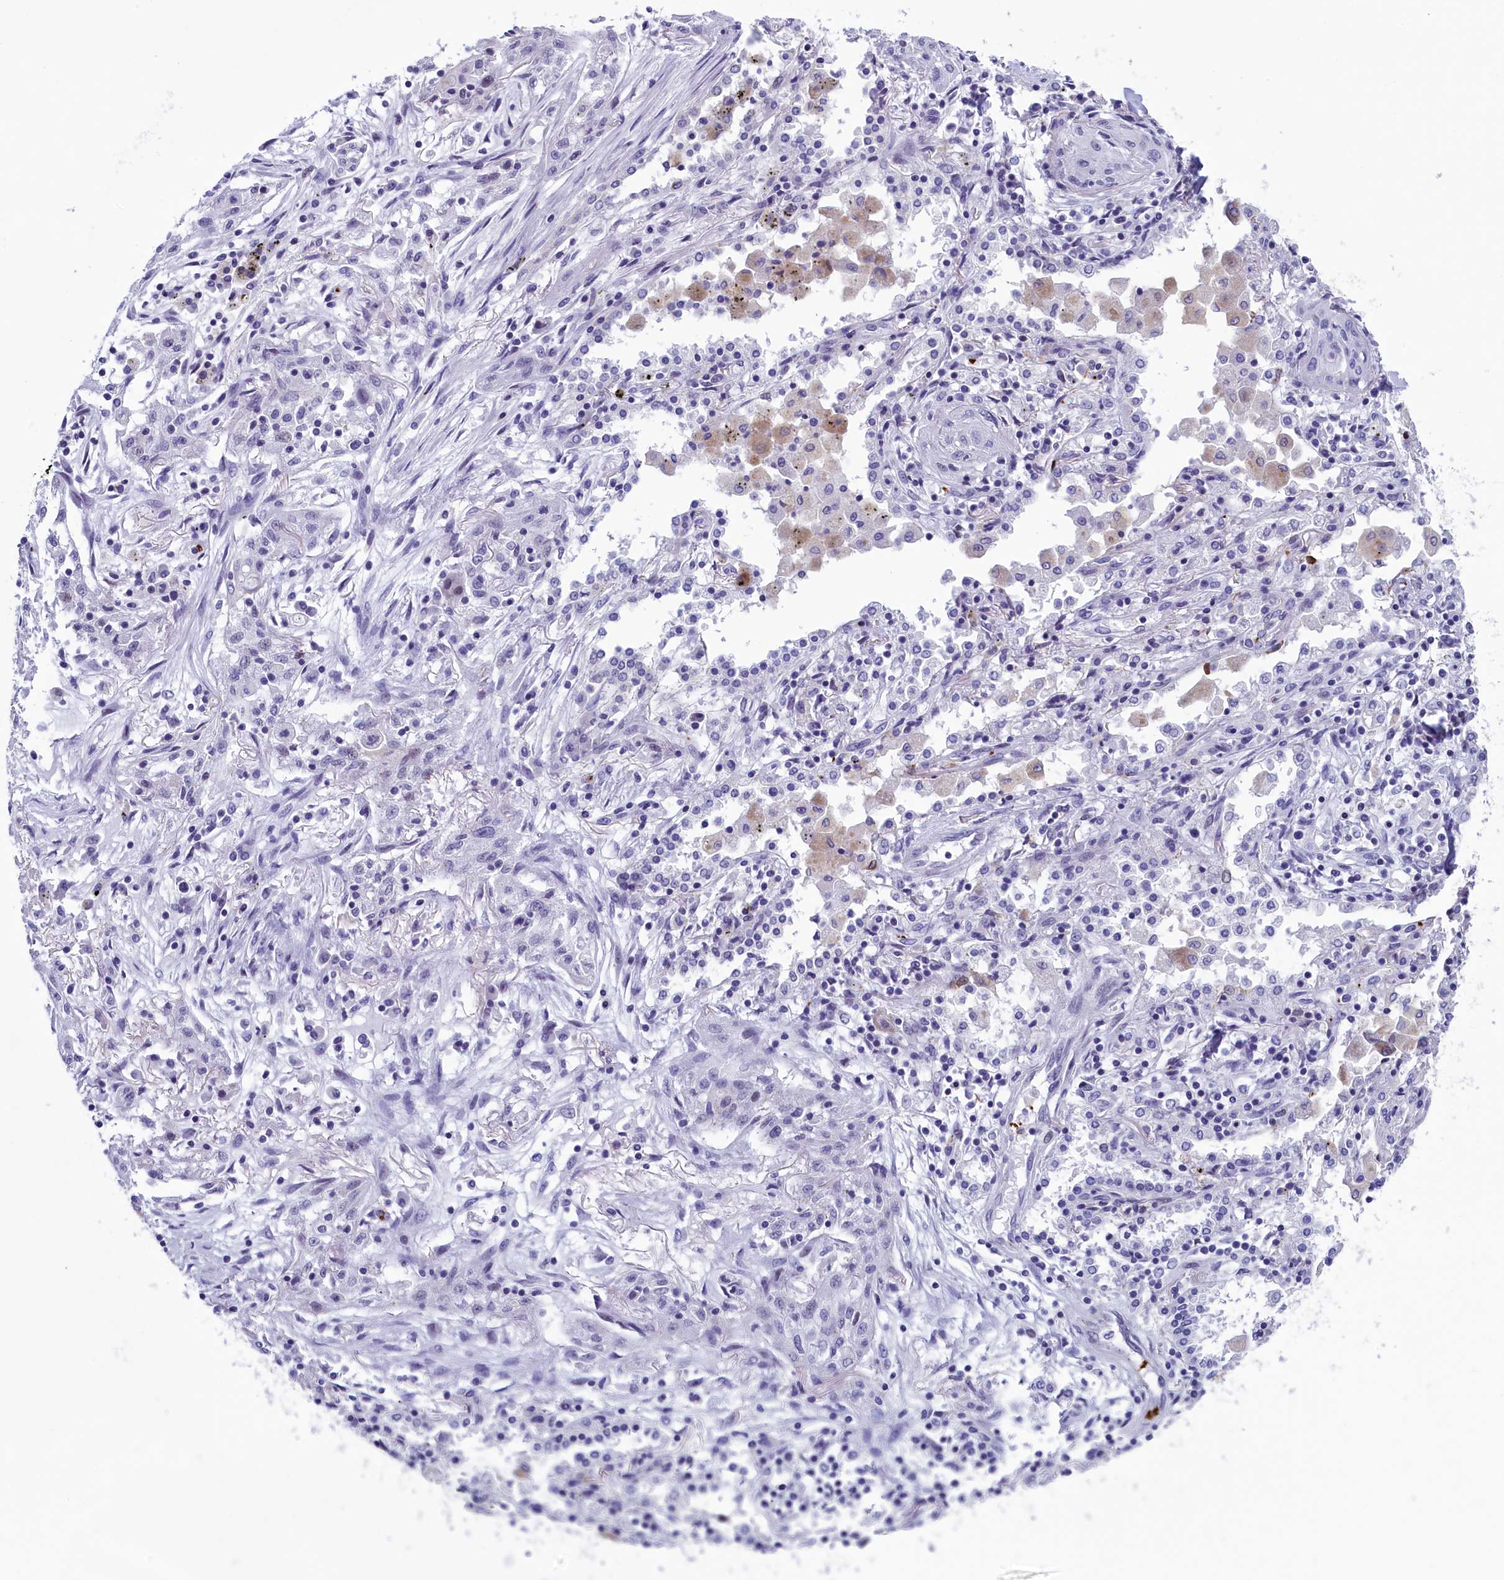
{"staining": {"intensity": "negative", "quantity": "none", "location": "none"}, "tissue": "lung cancer", "cell_type": "Tumor cells", "image_type": "cancer", "snomed": [{"axis": "morphology", "description": "Squamous cell carcinoma, NOS"}, {"axis": "topography", "description": "Lung"}], "caption": "The micrograph demonstrates no significant expression in tumor cells of lung squamous cell carcinoma.", "gene": "AIFM2", "patient": {"sex": "female", "age": 47}}